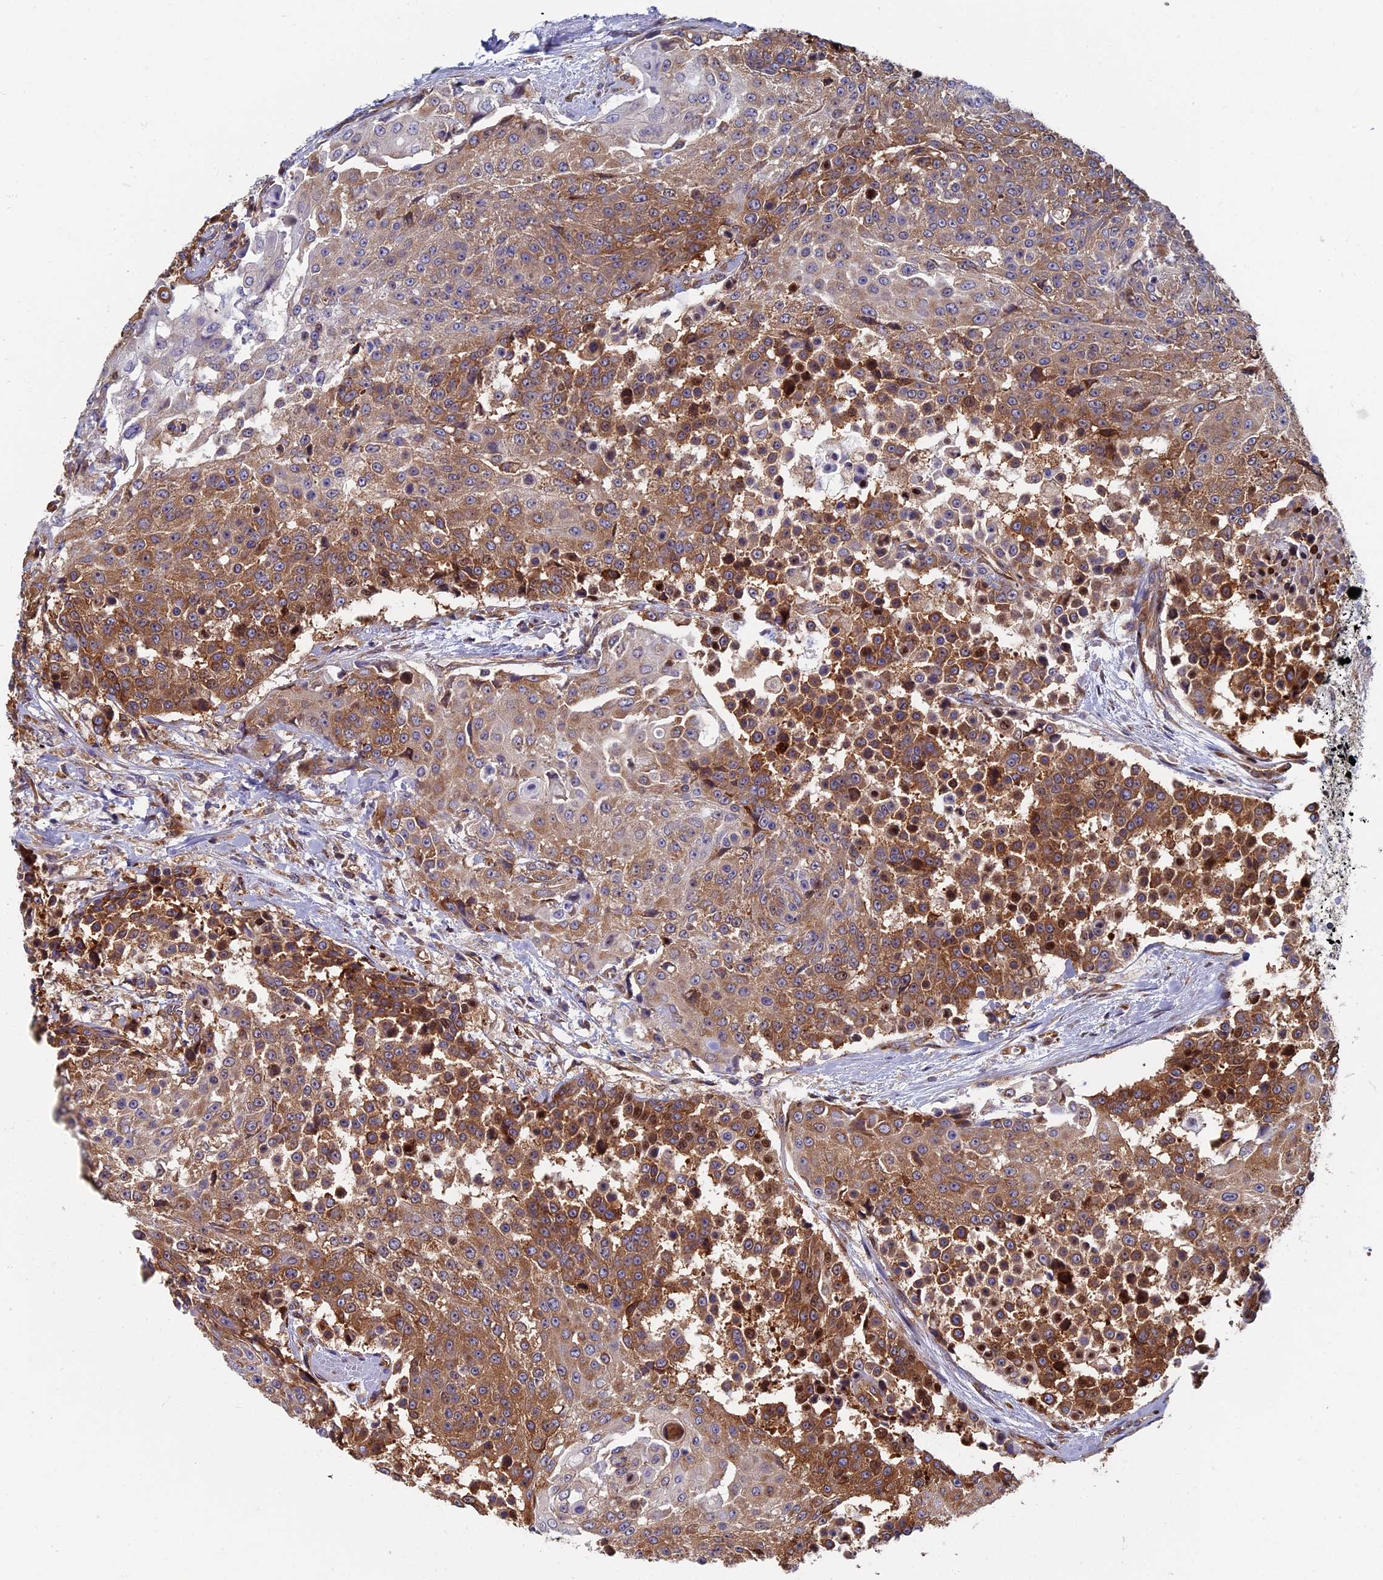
{"staining": {"intensity": "moderate", "quantity": ">75%", "location": "cytoplasmic/membranous"}, "tissue": "urothelial cancer", "cell_type": "Tumor cells", "image_type": "cancer", "snomed": [{"axis": "morphology", "description": "Urothelial carcinoma, High grade"}, {"axis": "topography", "description": "Urinary bladder"}], "caption": "Immunohistochemical staining of human high-grade urothelial carcinoma reveals medium levels of moderate cytoplasmic/membranous protein positivity in approximately >75% of tumor cells.", "gene": "YBX1", "patient": {"sex": "female", "age": 63}}